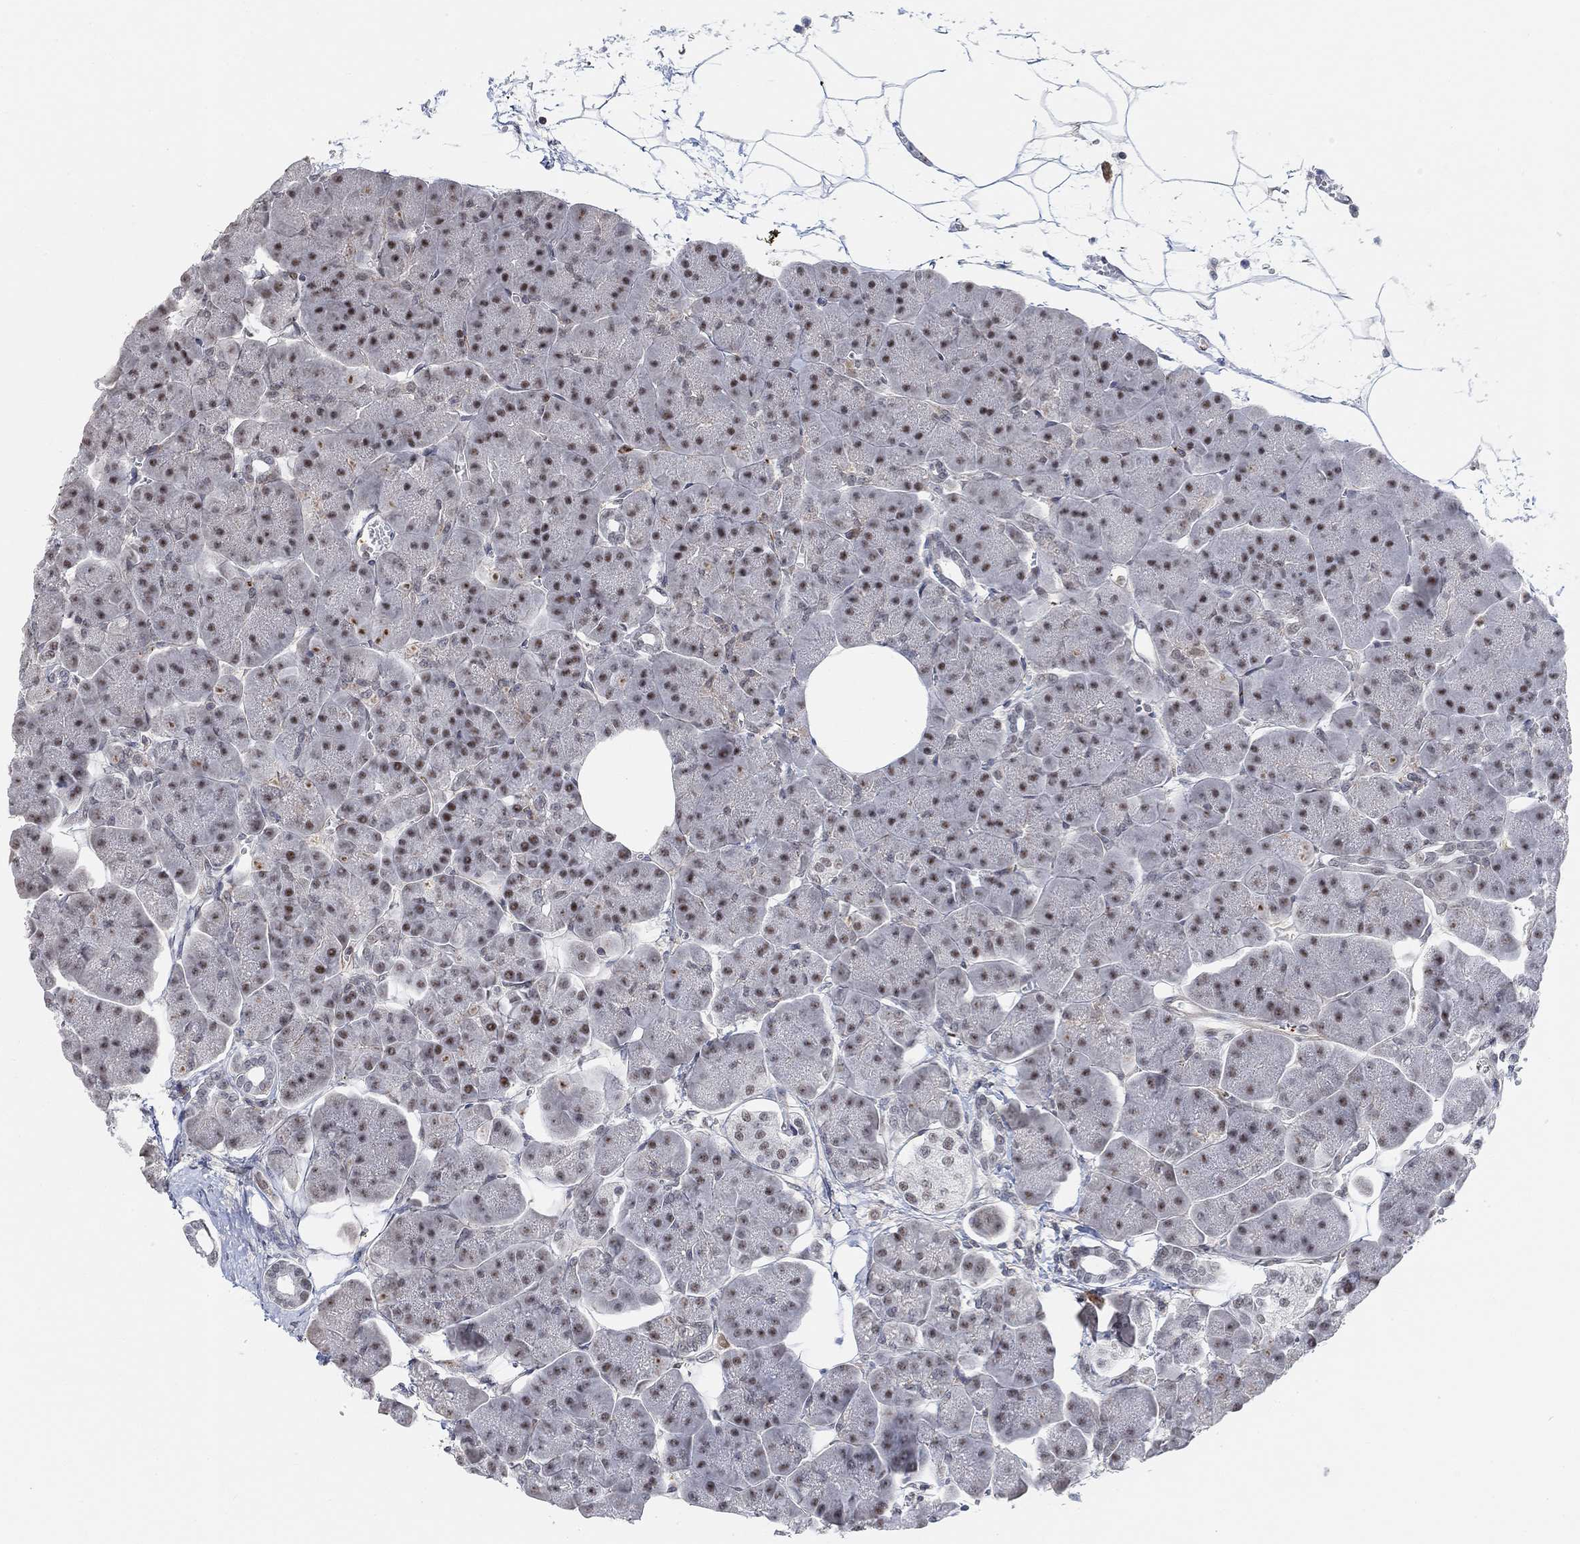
{"staining": {"intensity": "moderate", "quantity": "25%-75%", "location": "nuclear"}, "tissue": "pancreas", "cell_type": "Exocrine glandular cells", "image_type": "normal", "snomed": [{"axis": "morphology", "description": "Normal tissue, NOS"}, {"axis": "topography", "description": "Adipose tissue"}, {"axis": "topography", "description": "Pancreas"}, {"axis": "topography", "description": "Peripheral nerve tissue"}], "caption": "Protein staining of normal pancreas displays moderate nuclear staining in about 25%-75% of exocrine glandular cells. (IHC, brightfield microscopy, high magnification).", "gene": "PWWP2B", "patient": {"sex": "female", "age": 58}}